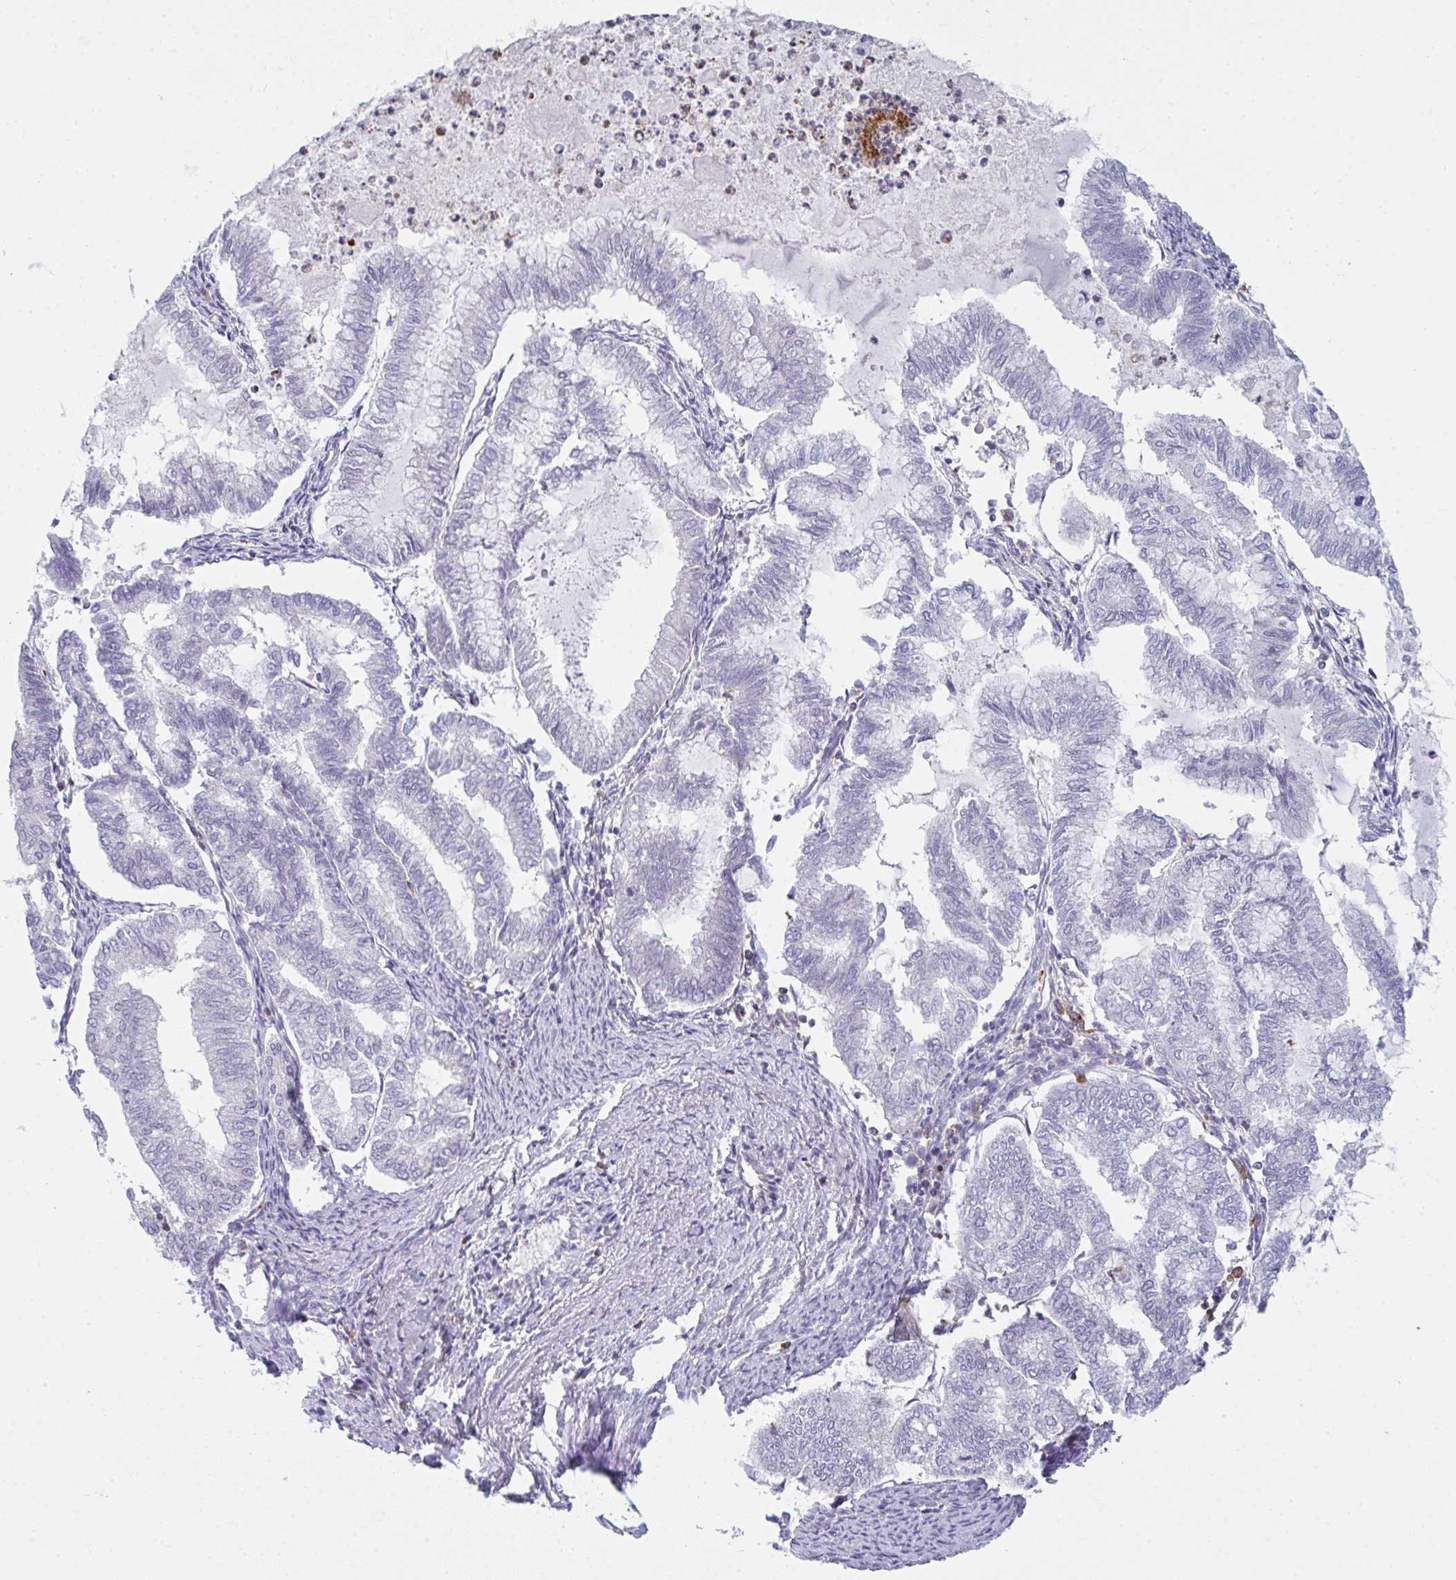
{"staining": {"intensity": "negative", "quantity": "none", "location": "none"}, "tissue": "endometrial cancer", "cell_type": "Tumor cells", "image_type": "cancer", "snomed": [{"axis": "morphology", "description": "Adenocarcinoma, NOS"}, {"axis": "topography", "description": "Endometrium"}], "caption": "Tumor cells are negative for brown protein staining in endometrial cancer (adenocarcinoma). (Stains: DAB (3,3'-diaminobenzidine) immunohistochemistry with hematoxylin counter stain, Microscopy: brightfield microscopy at high magnification).", "gene": "CD80", "patient": {"sex": "female", "age": 79}}